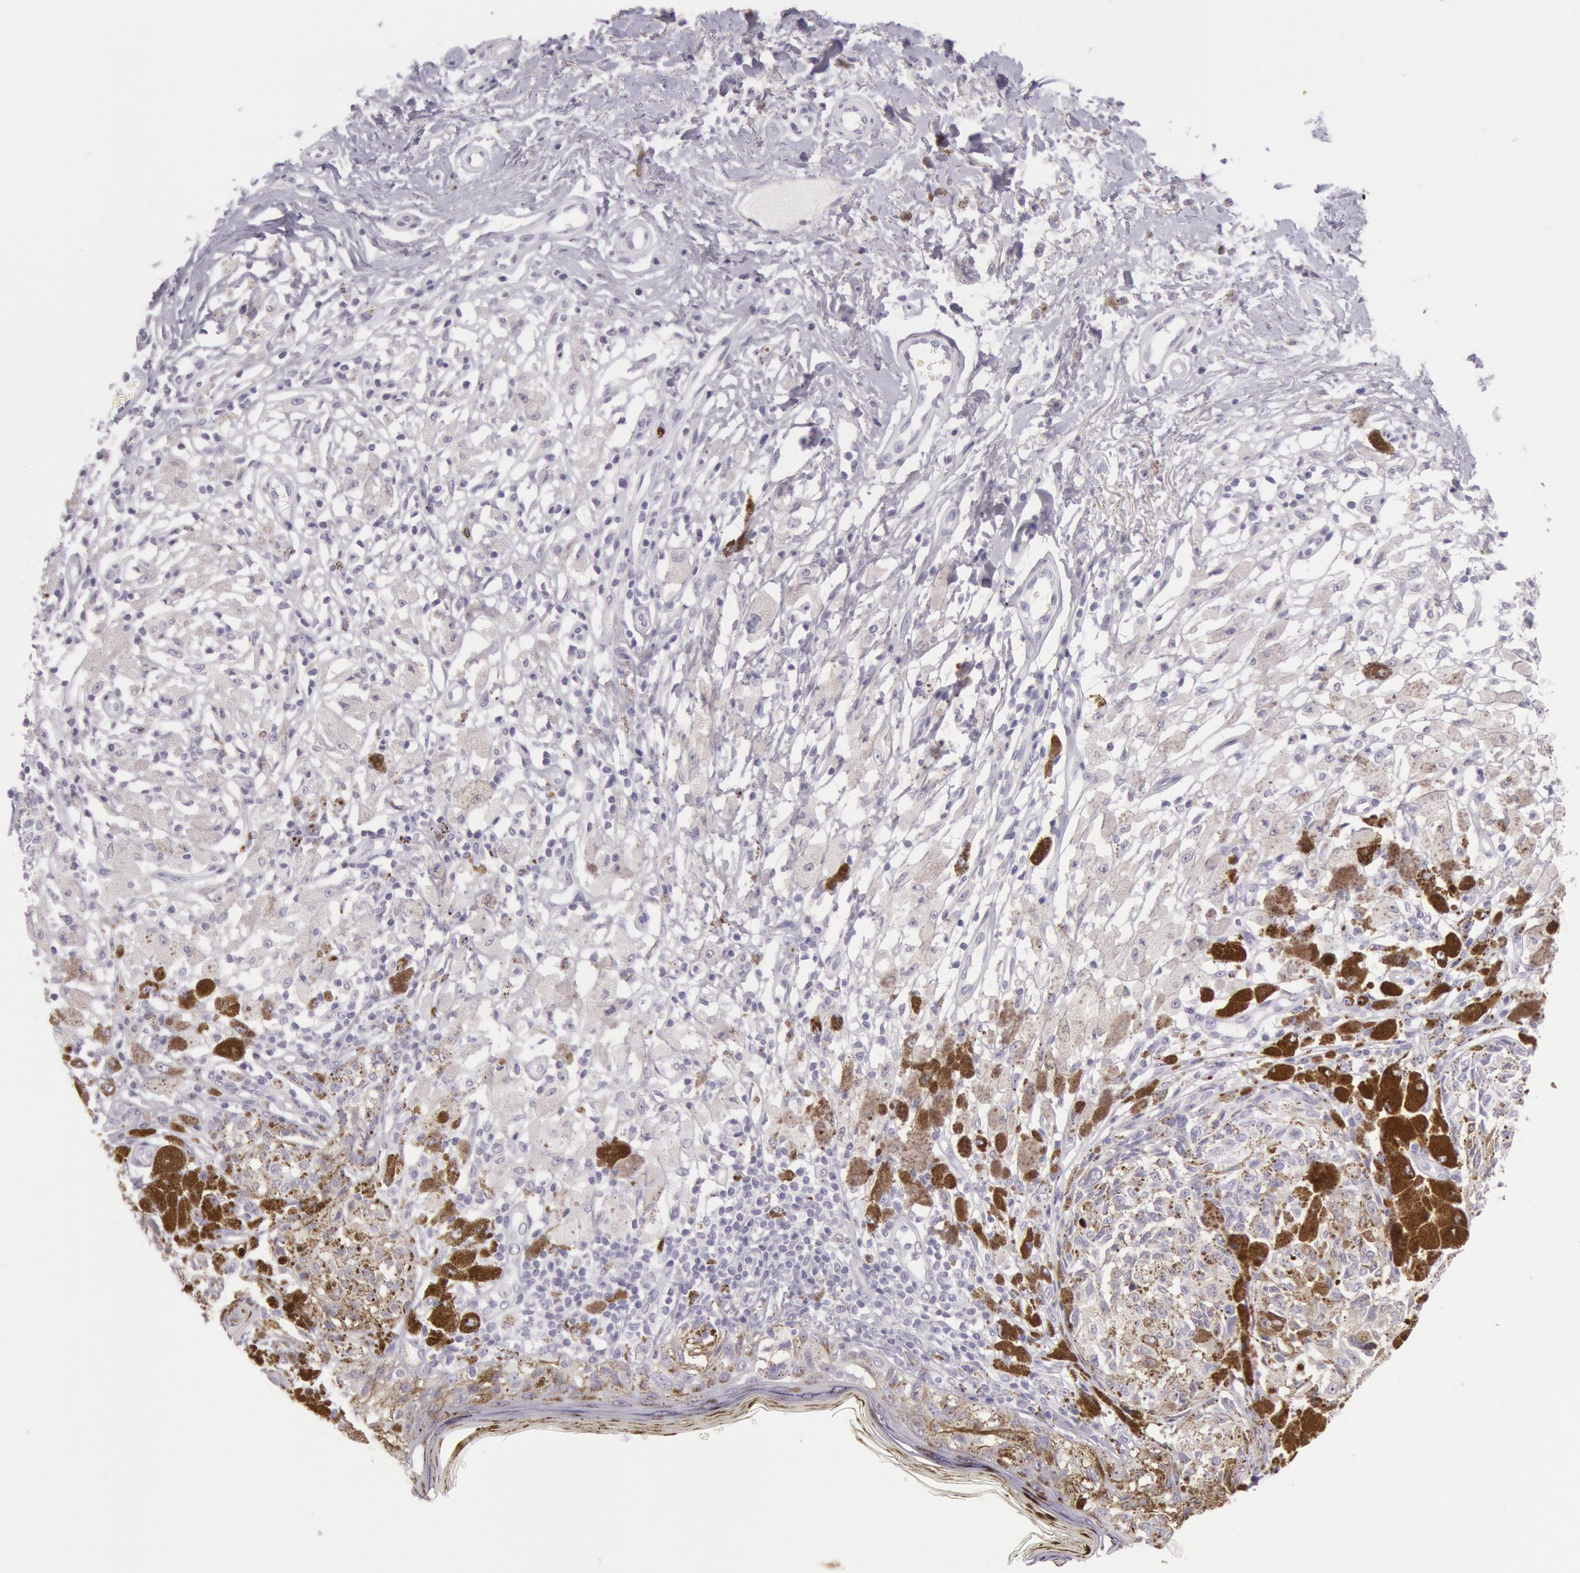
{"staining": {"intensity": "negative", "quantity": "none", "location": "none"}, "tissue": "melanoma", "cell_type": "Tumor cells", "image_type": "cancer", "snomed": [{"axis": "morphology", "description": "Malignant melanoma, NOS"}, {"axis": "topography", "description": "Skin"}], "caption": "The immunohistochemistry image has no significant staining in tumor cells of melanoma tissue.", "gene": "CKB", "patient": {"sex": "male", "age": 88}}